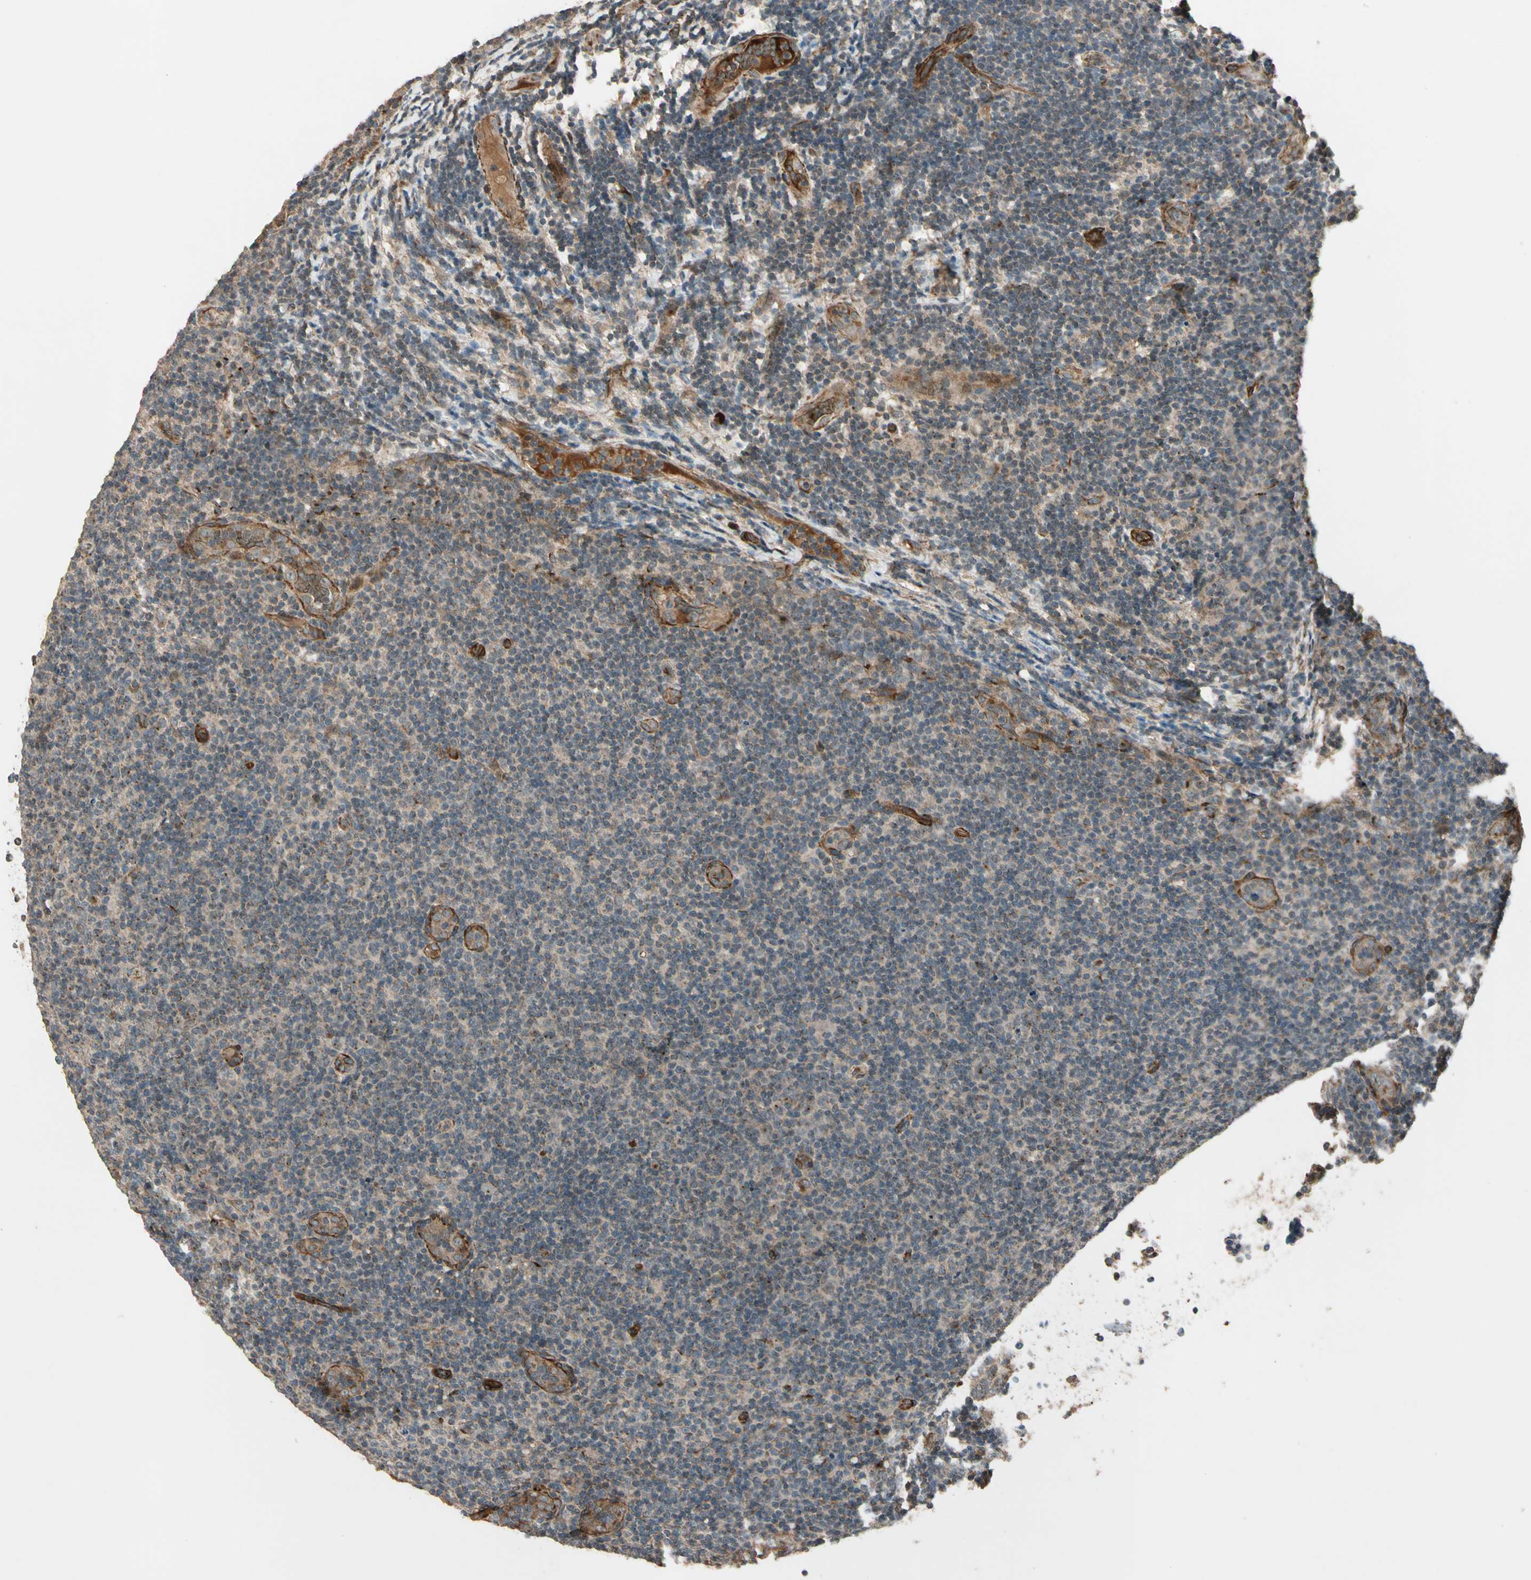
{"staining": {"intensity": "weak", "quantity": ">75%", "location": "cytoplasmic/membranous"}, "tissue": "lymphoma", "cell_type": "Tumor cells", "image_type": "cancer", "snomed": [{"axis": "morphology", "description": "Malignant lymphoma, non-Hodgkin's type, Low grade"}, {"axis": "topography", "description": "Lymph node"}], "caption": "A high-resolution histopathology image shows immunohistochemistry (IHC) staining of malignant lymphoma, non-Hodgkin's type (low-grade), which shows weak cytoplasmic/membranous staining in approximately >75% of tumor cells. The staining is performed using DAB brown chromogen to label protein expression. The nuclei are counter-stained blue using hematoxylin.", "gene": "GCK", "patient": {"sex": "male", "age": 83}}